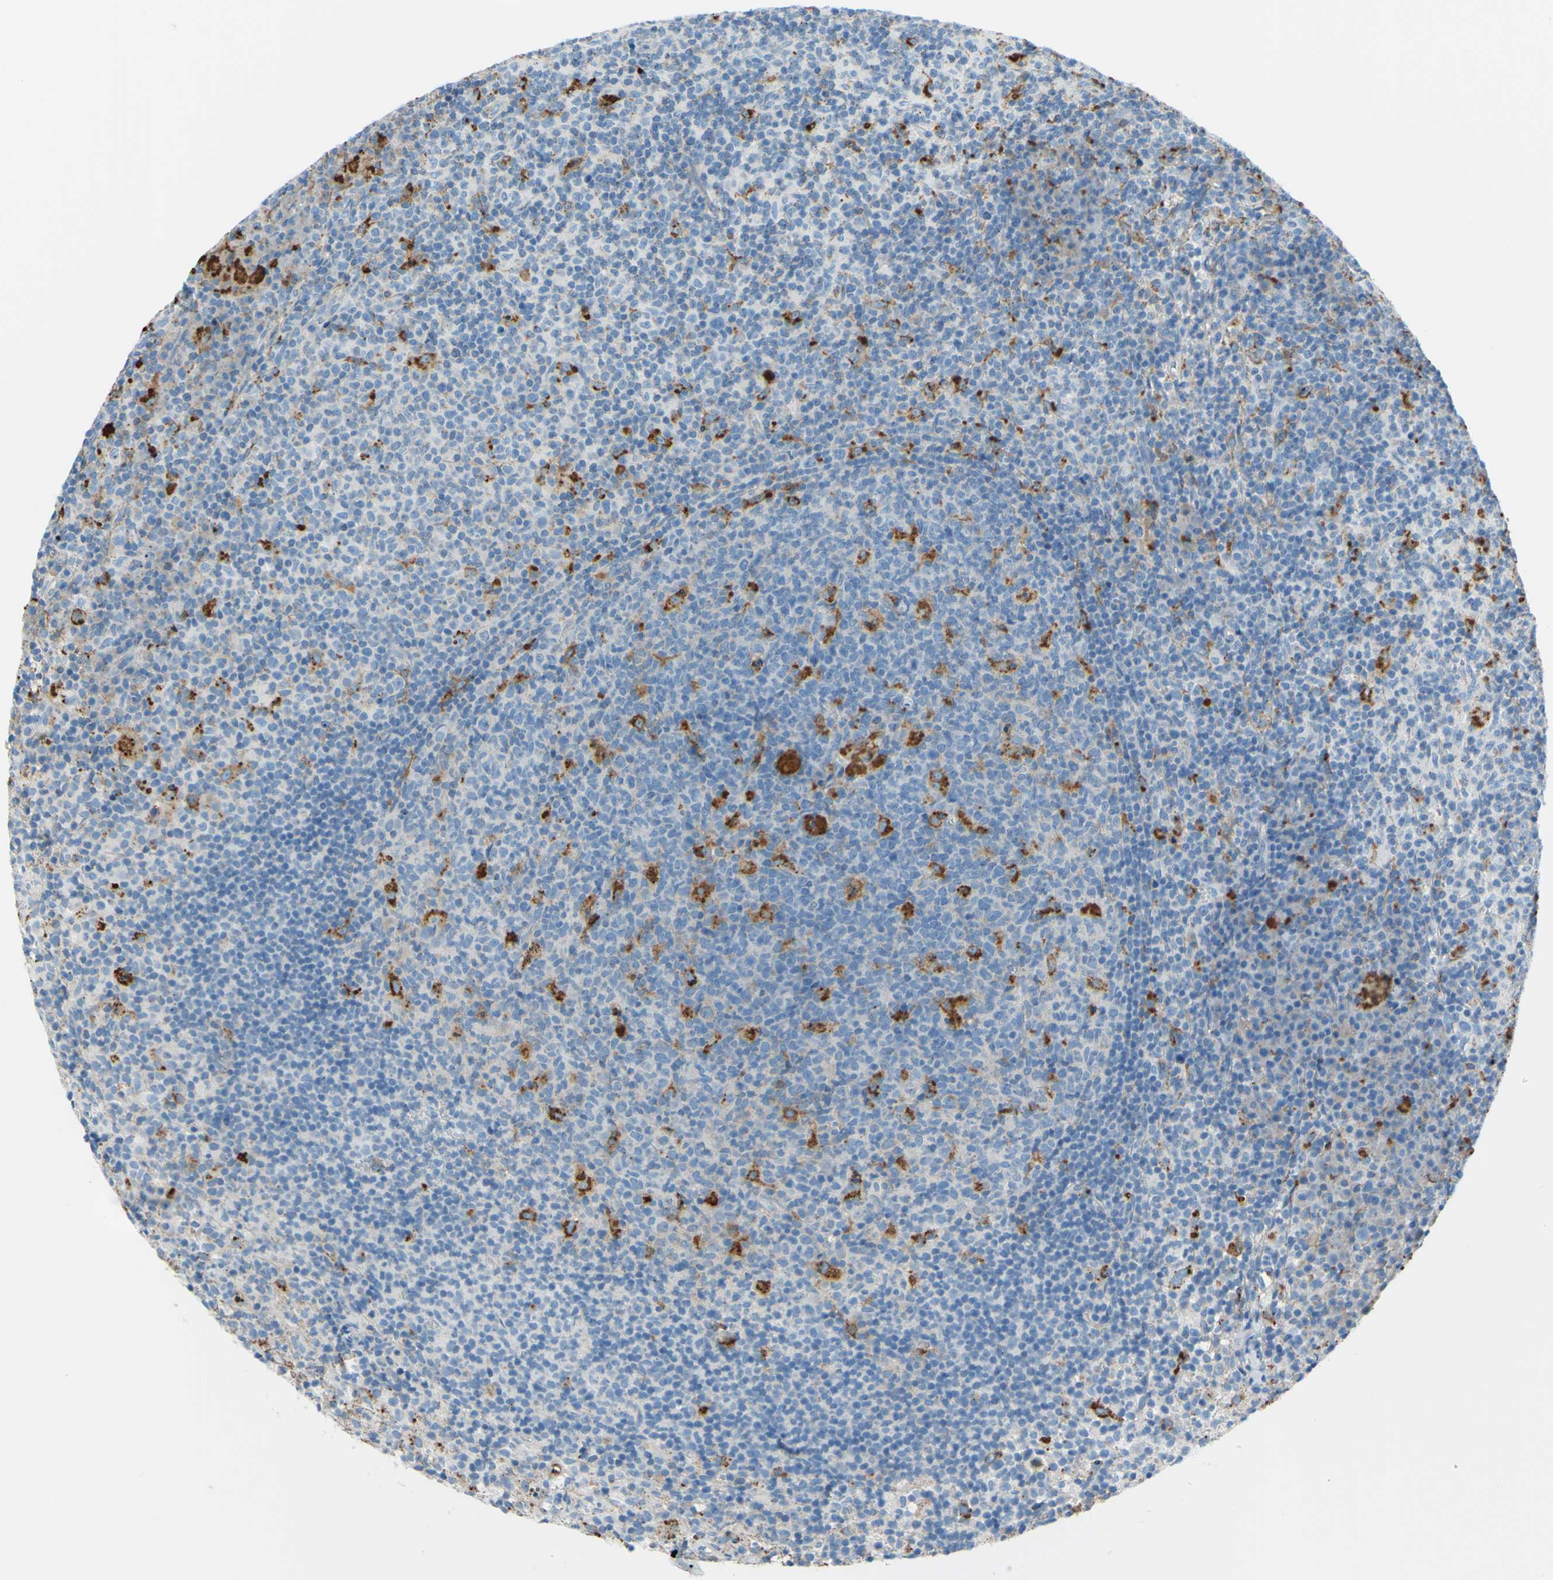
{"staining": {"intensity": "strong", "quantity": "<25%", "location": "cytoplasmic/membranous"}, "tissue": "lymph node", "cell_type": "Germinal center cells", "image_type": "normal", "snomed": [{"axis": "morphology", "description": "Normal tissue, NOS"}, {"axis": "morphology", "description": "Inflammation, NOS"}, {"axis": "topography", "description": "Lymph node"}], "caption": "The histopathology image displays staining of benign lymph node, revealing strong cytoplasmic/membranous protein expression (brown color) within germinal center cells.", "gene": "CTSD", "patient": {"sex": "male", "age": 55}}